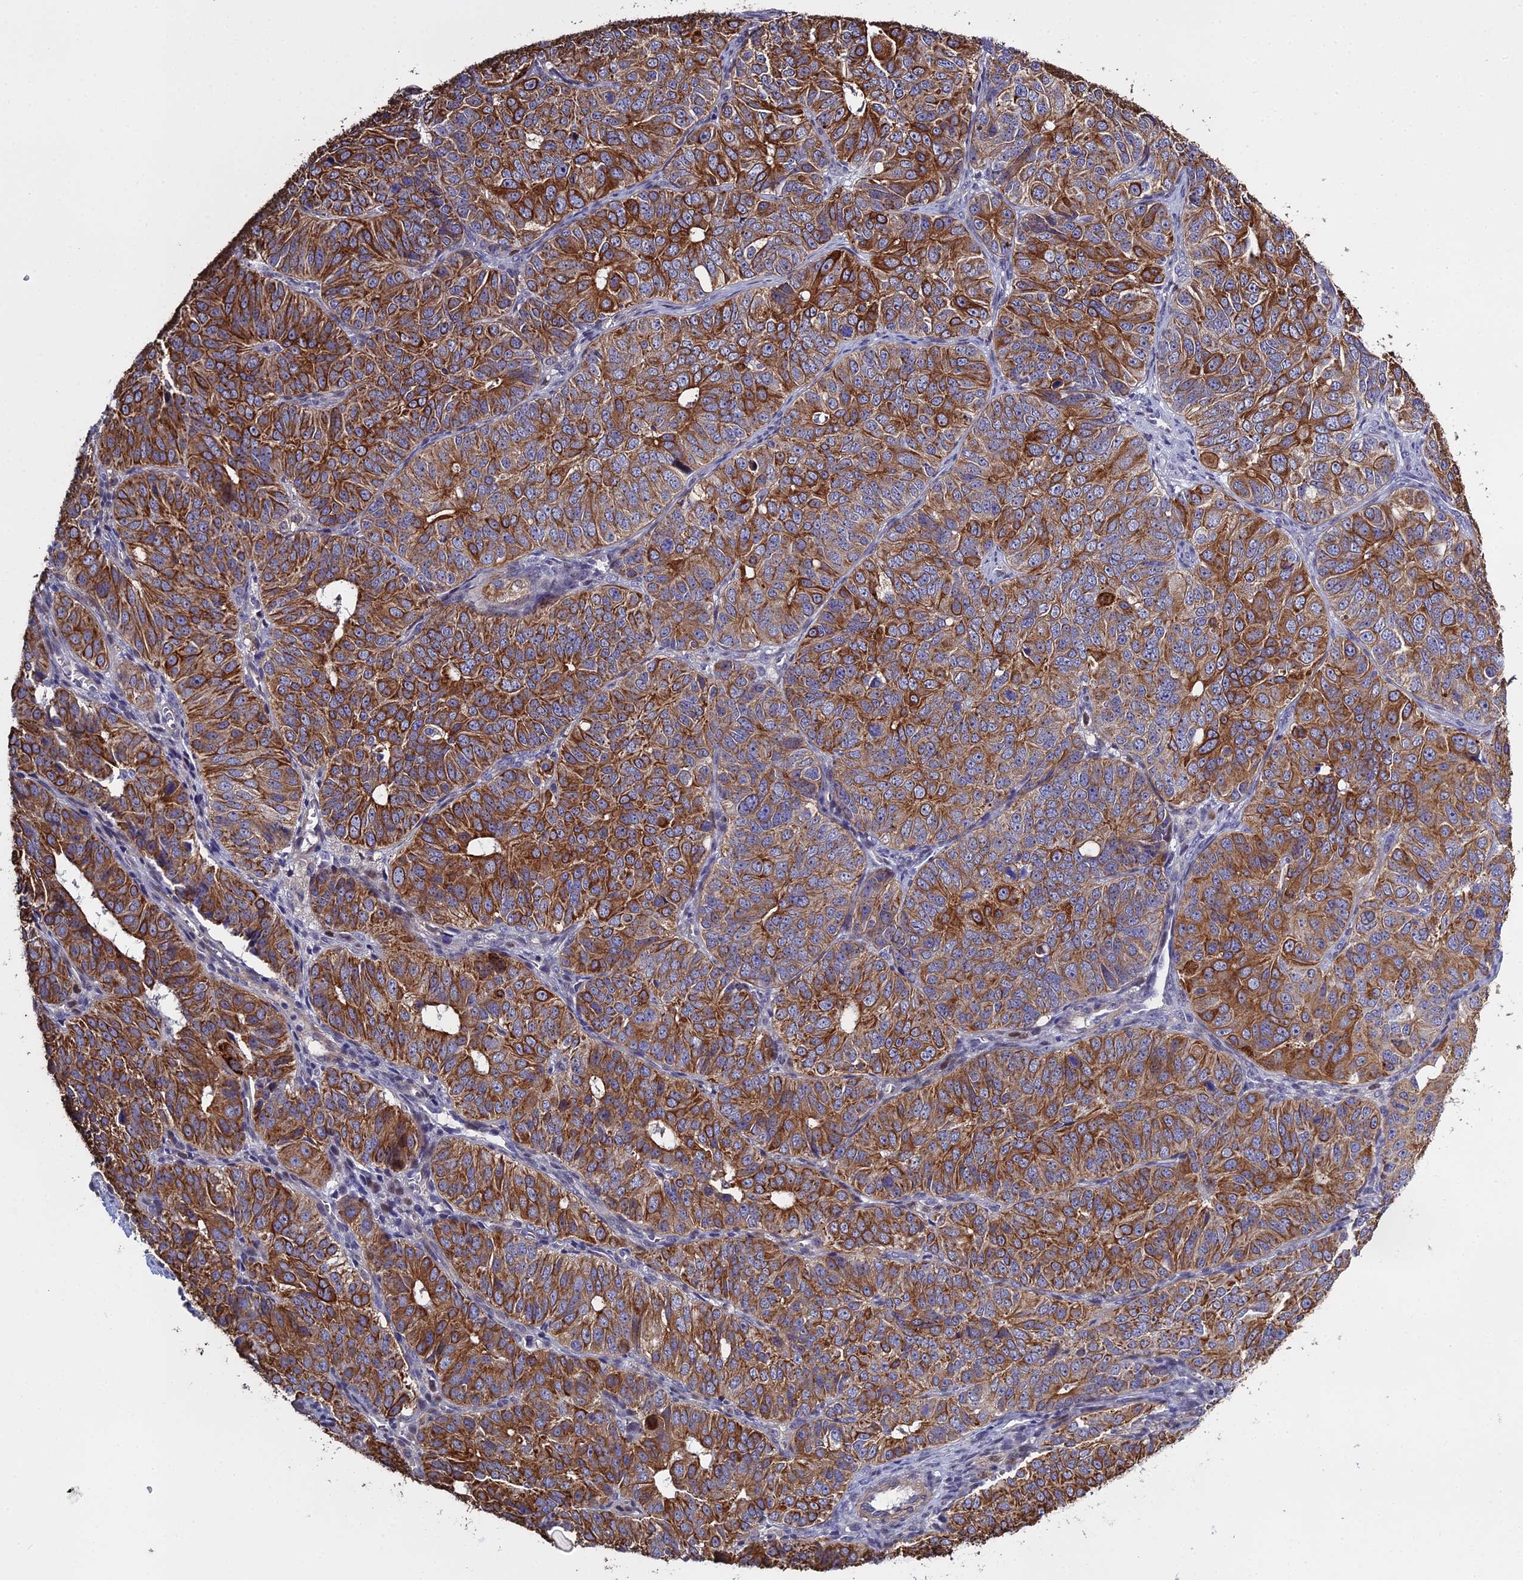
{"staining": {"intensity": "strong", "quantity": ">75%", "location": "cytoplasmic/membranous"}, "tissue": "ovarian cancer", "cell_type": "Tumor cells", "image_type": "cancer", "snomed": [{"axis": "morphology", "description": "Carcinoma, endometroid"}, {"axis": "topography", "description": "Ovary"}], "caption": "A high amount of strong cytoplasmic/membranous positivity is appreciated in about >75% of tumor cells in endometroid carcinoma (ovarian) tissue. The staining was performed using DAB to visualize the protein expression in brown, while the nuclei were stained in blue with hematoxylin (Magnification: 20x).", "gene": "LZTS2", "patient": {"sex": "female", "age": 51}}